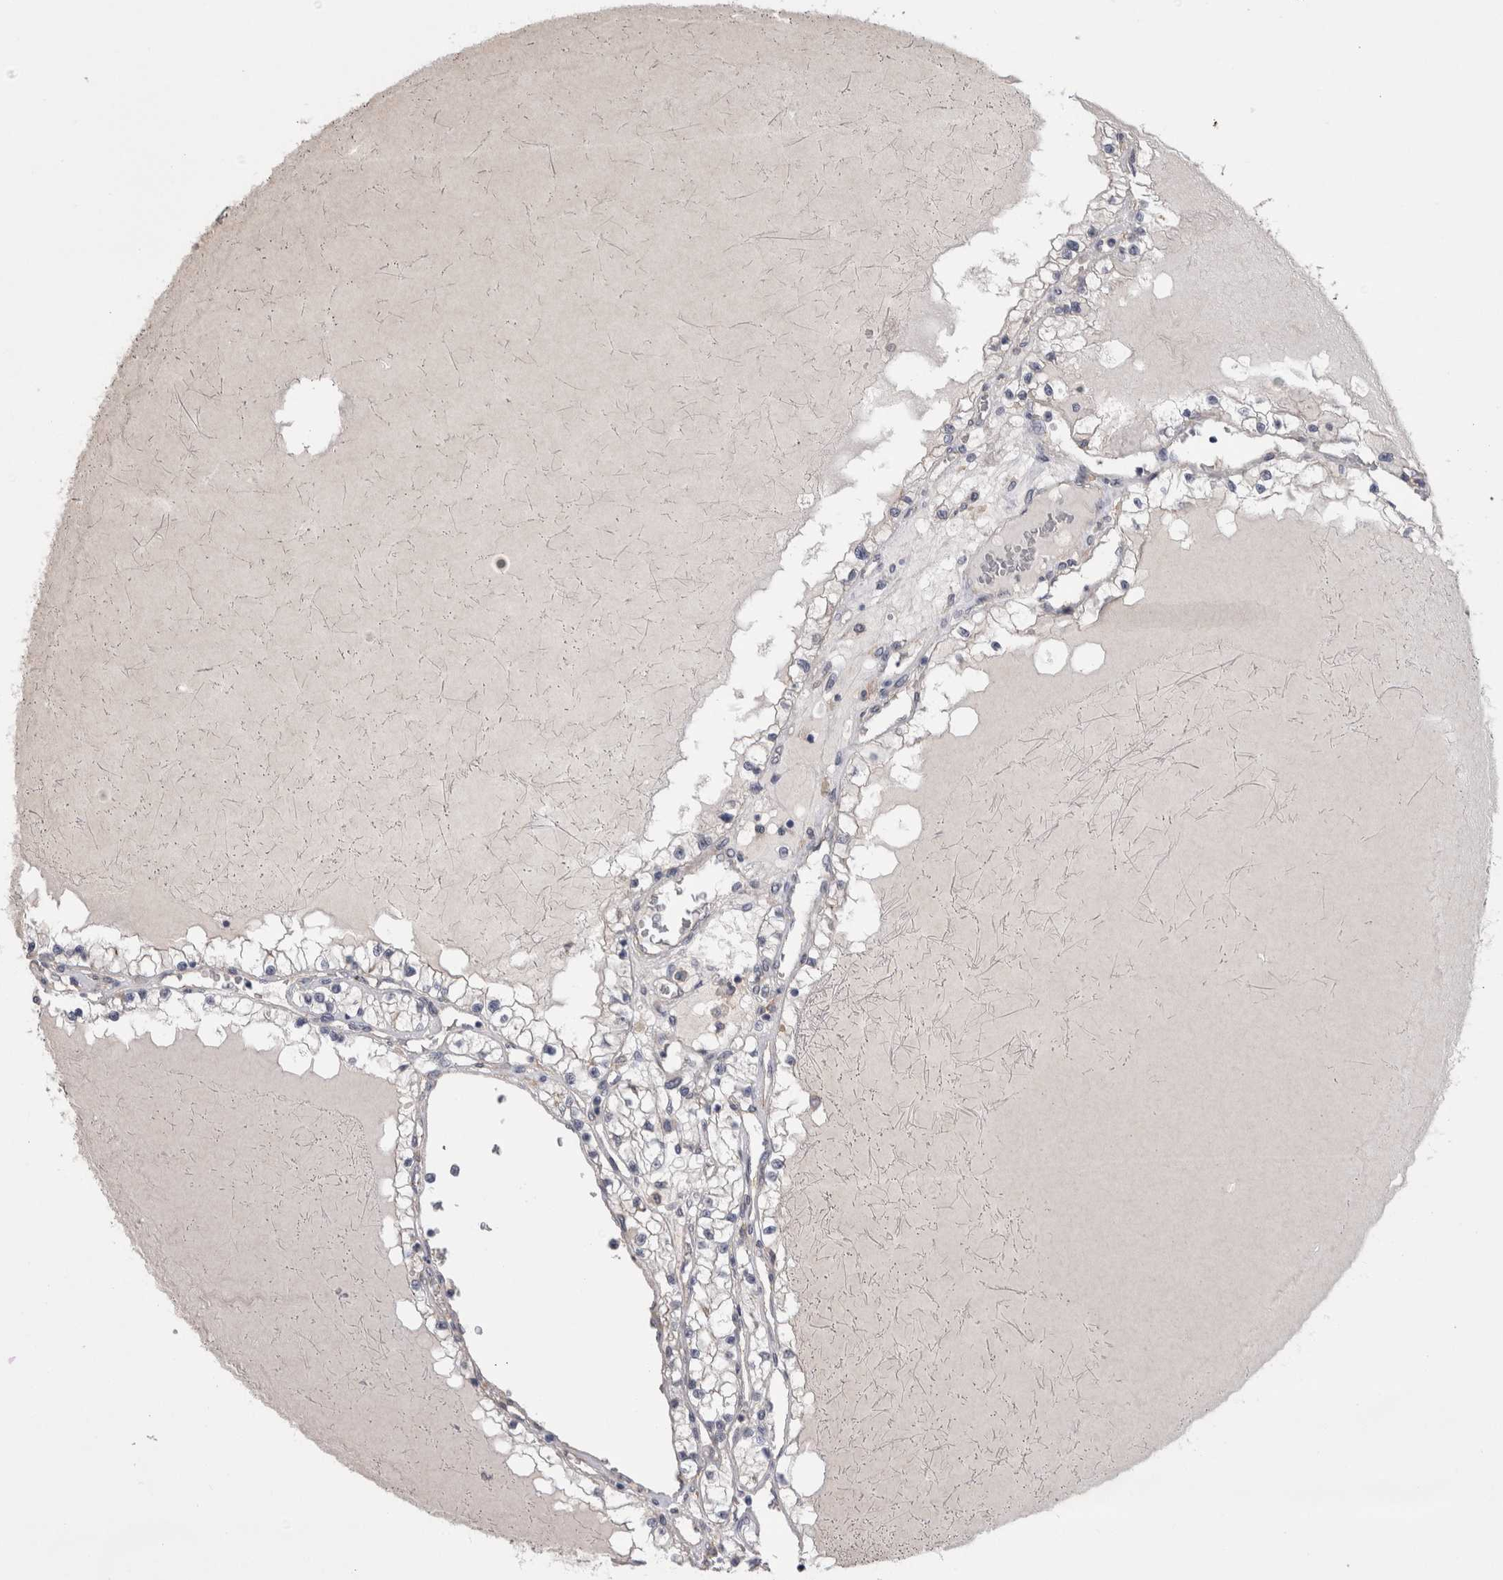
{"staining": {"intensity": "negative", "quantity": "none", "location": "none"}, "tissue": "renal cancer", "cell_type": "Tumor cells", "image_type": "cancer", "snomed": [{"axis": "morphology", "description": "Adenocarcinoma, NOS"}, {"axis": "topography", "description": "Kidney"}], "caption": "Tumor cells show no significant protein expression in renal cancer (adenocarcinoma).", "gene": "NECTIN2", "patient": {"sex": "male", "age": 68}}